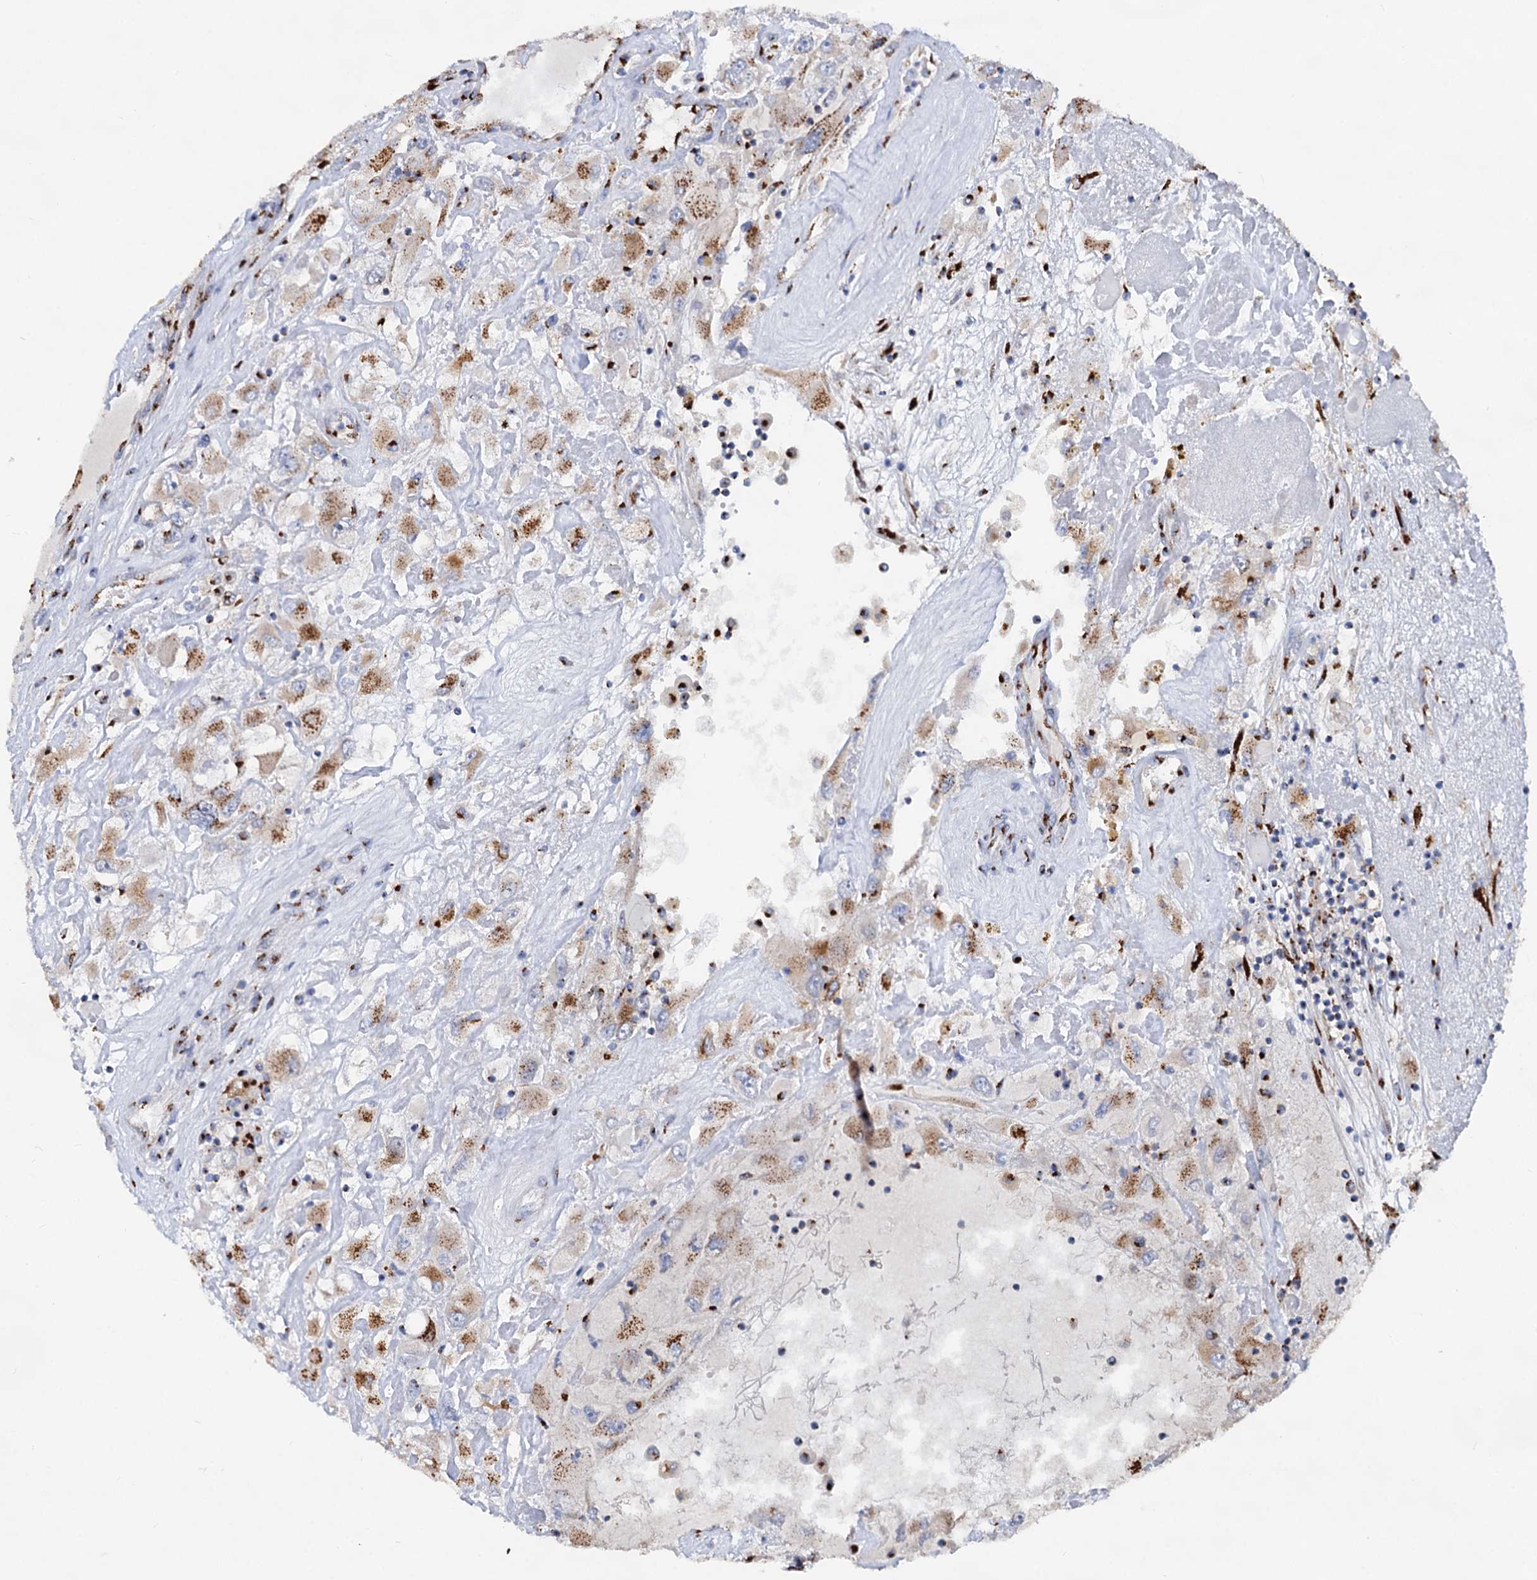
{"staining": {"intensity": "moderate", "quantity": "25%-75%", "location": "cytoplasmic/membranous"}, "tissue": "renal cancer", "cell_type": "Tumor cells", "image_type": "cancer", "snomed": [{"axis": "morphology", "description": "Adenocarcinoma, NOS"}, {"axis": "topography", "description": "Kidney"}], "caption": "Adenocarcinoma (renal) stained for a protein (brown) shows moderate cytoplasmic/membranous positive staining in approximately 25%-75% of tumor cells.", "gene": "TM9SF3", "patient": {"sex": "female", "age": 52}}